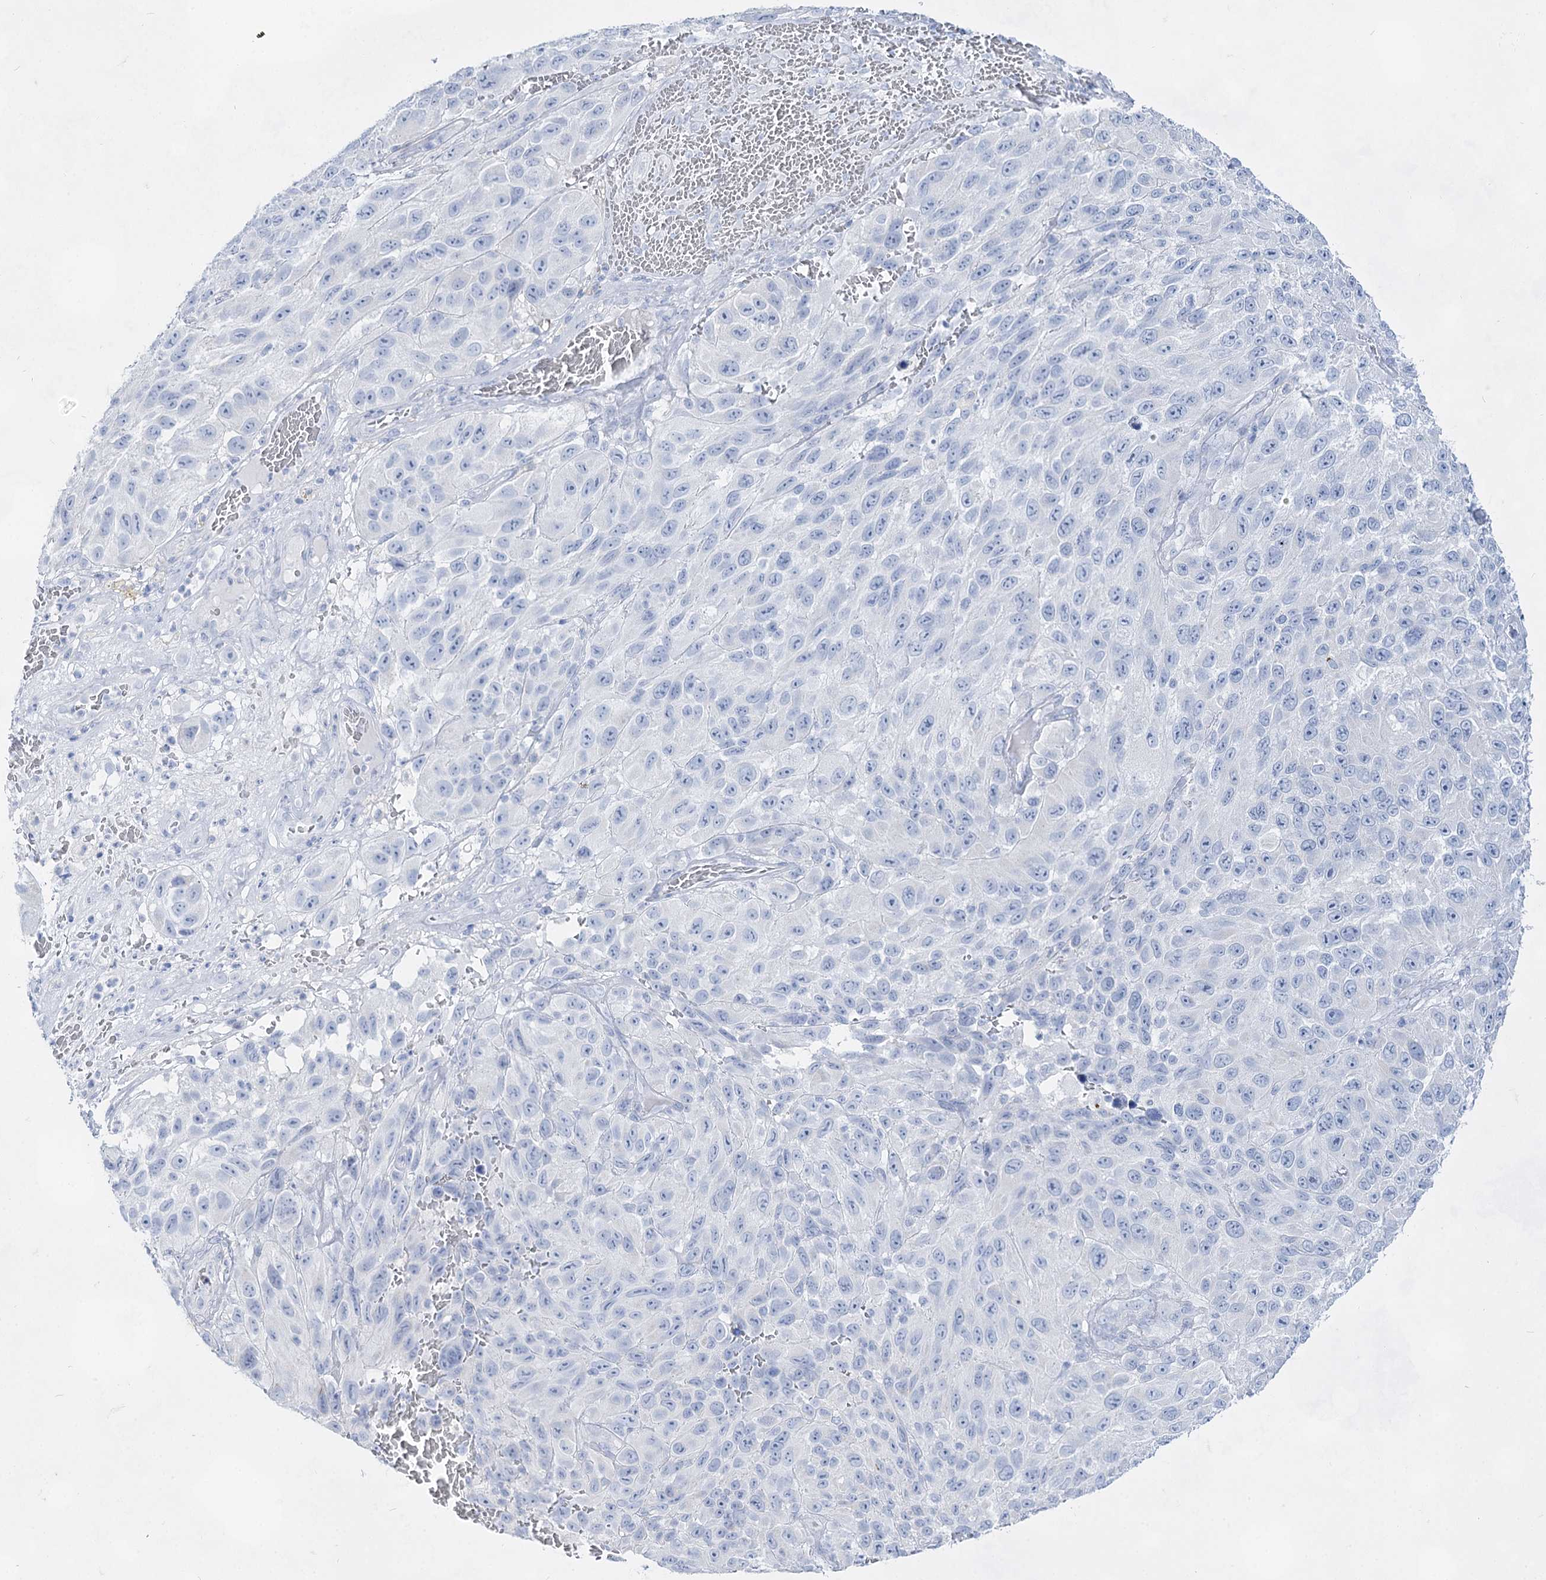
{"staining": {"intensity": "negative", "quantity": "none", "location": "none"}, "tissue": "melanoma", "cell_type": "Tumor cells", "image_type": "cancer", "snomed": [{"axis": "morphology", "description": "Malignant melanoma, NOS"}, {"axis": "topography", "description": "Skin"}], "caption": "DAB (3,3'-diaminobenzidine) immunohistochemical staining of human melanoma displays no significant staining in tumor cells. Nuclei are stained in blue.", "gene": "ACRV1", "patient": {"sex": "female", "age": 96}}